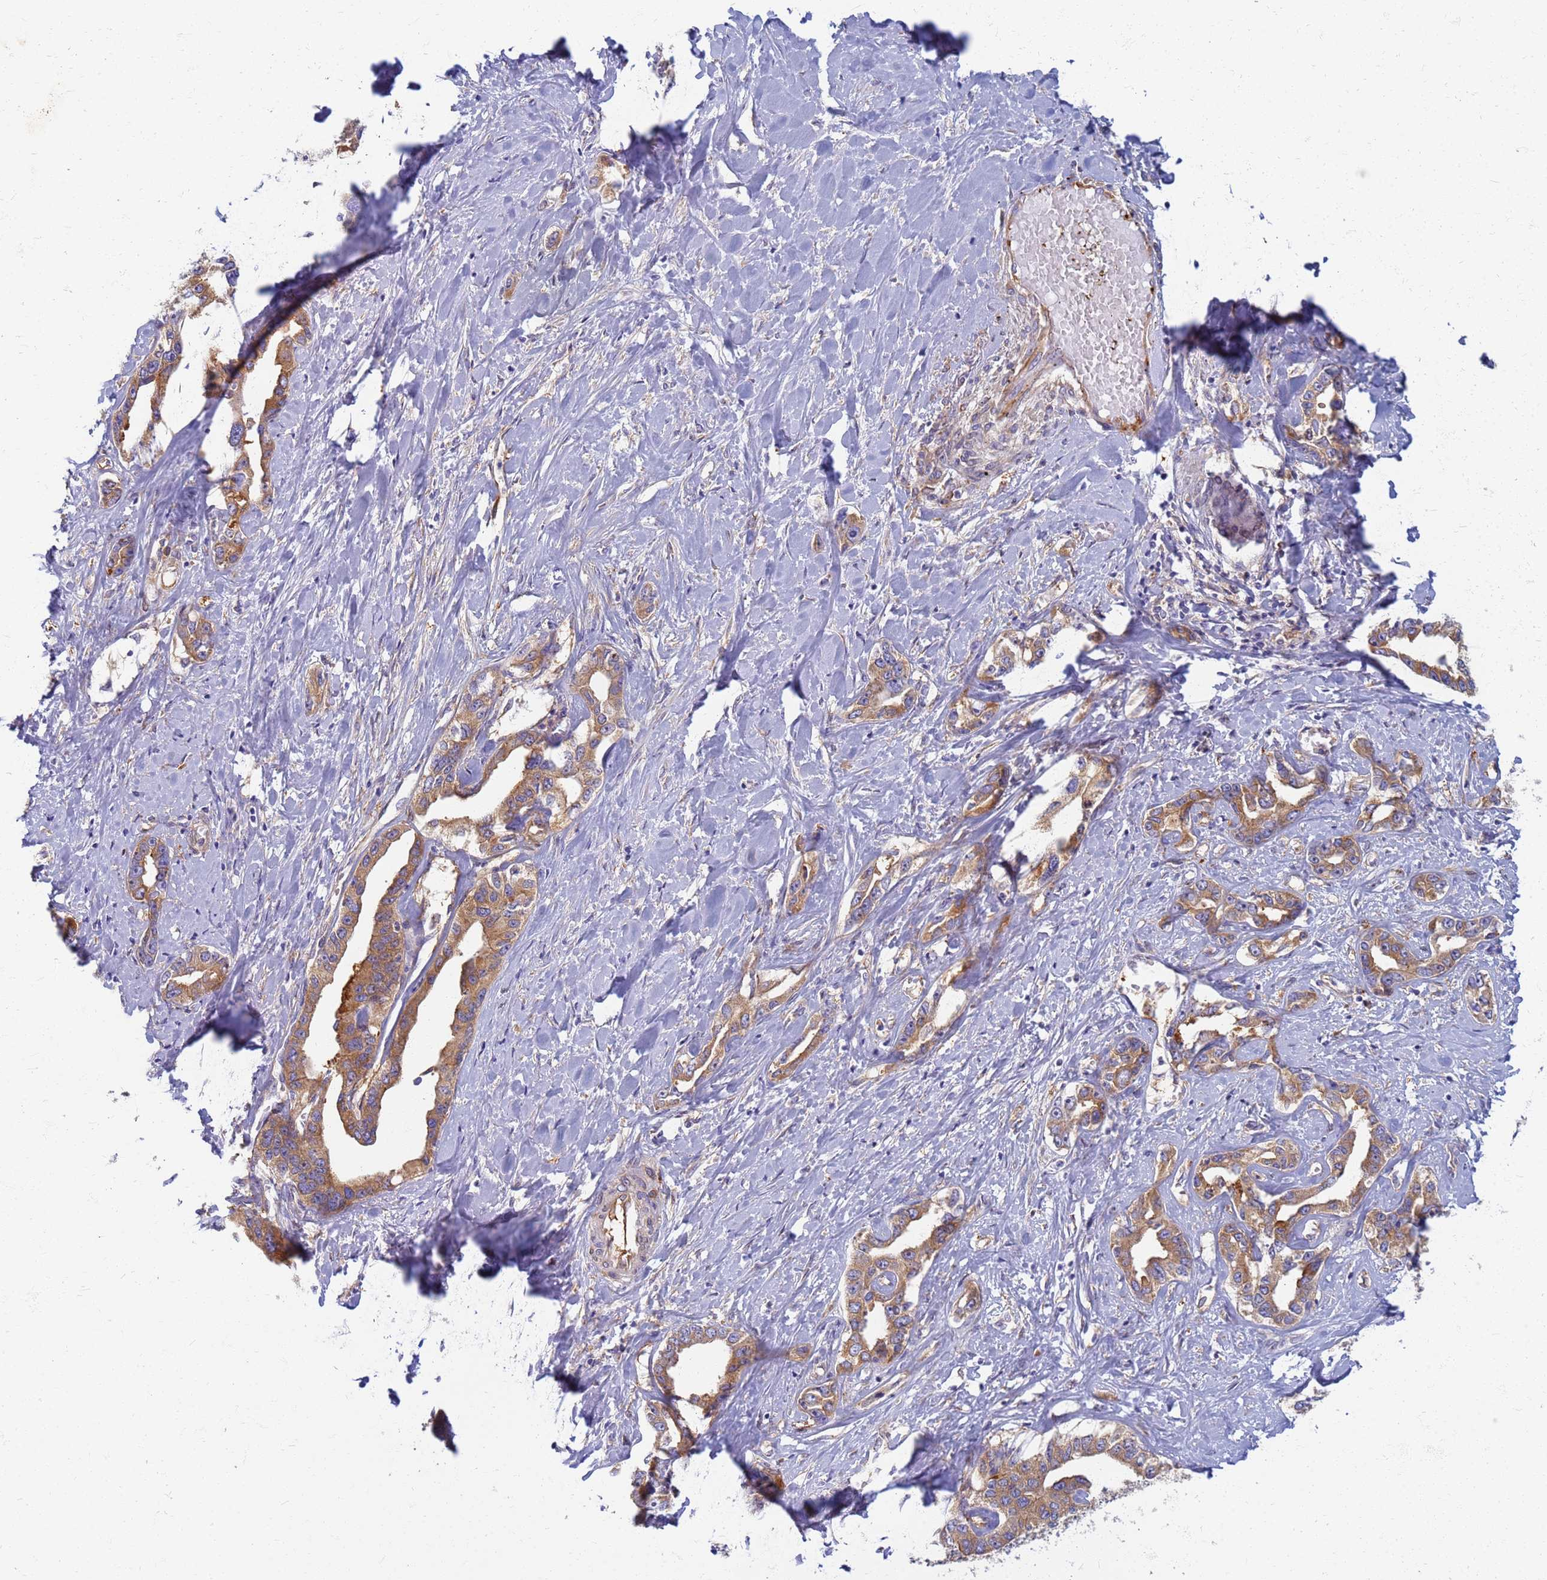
{"staining": {"intensity": "moderate", "quantity": ">75%", "location": "cytoplasmic/membranous"}, "tissue": "liver cancer", "cell_type": "Tumor cells", "image_type": "cancer", "snomed": [{"axis": "morphology", "description": "Cholangiocarcinoma"}, {"axis": "topography", "description": "Liver"}], "caption": "A micrograph of human liver cholangiocarcinoma stained for a protein shows moderate cytoplasmic/membranous brown staining in tumor cells.", "gene": "EEA1", "patient": {"sex": "male", "age": 59}}